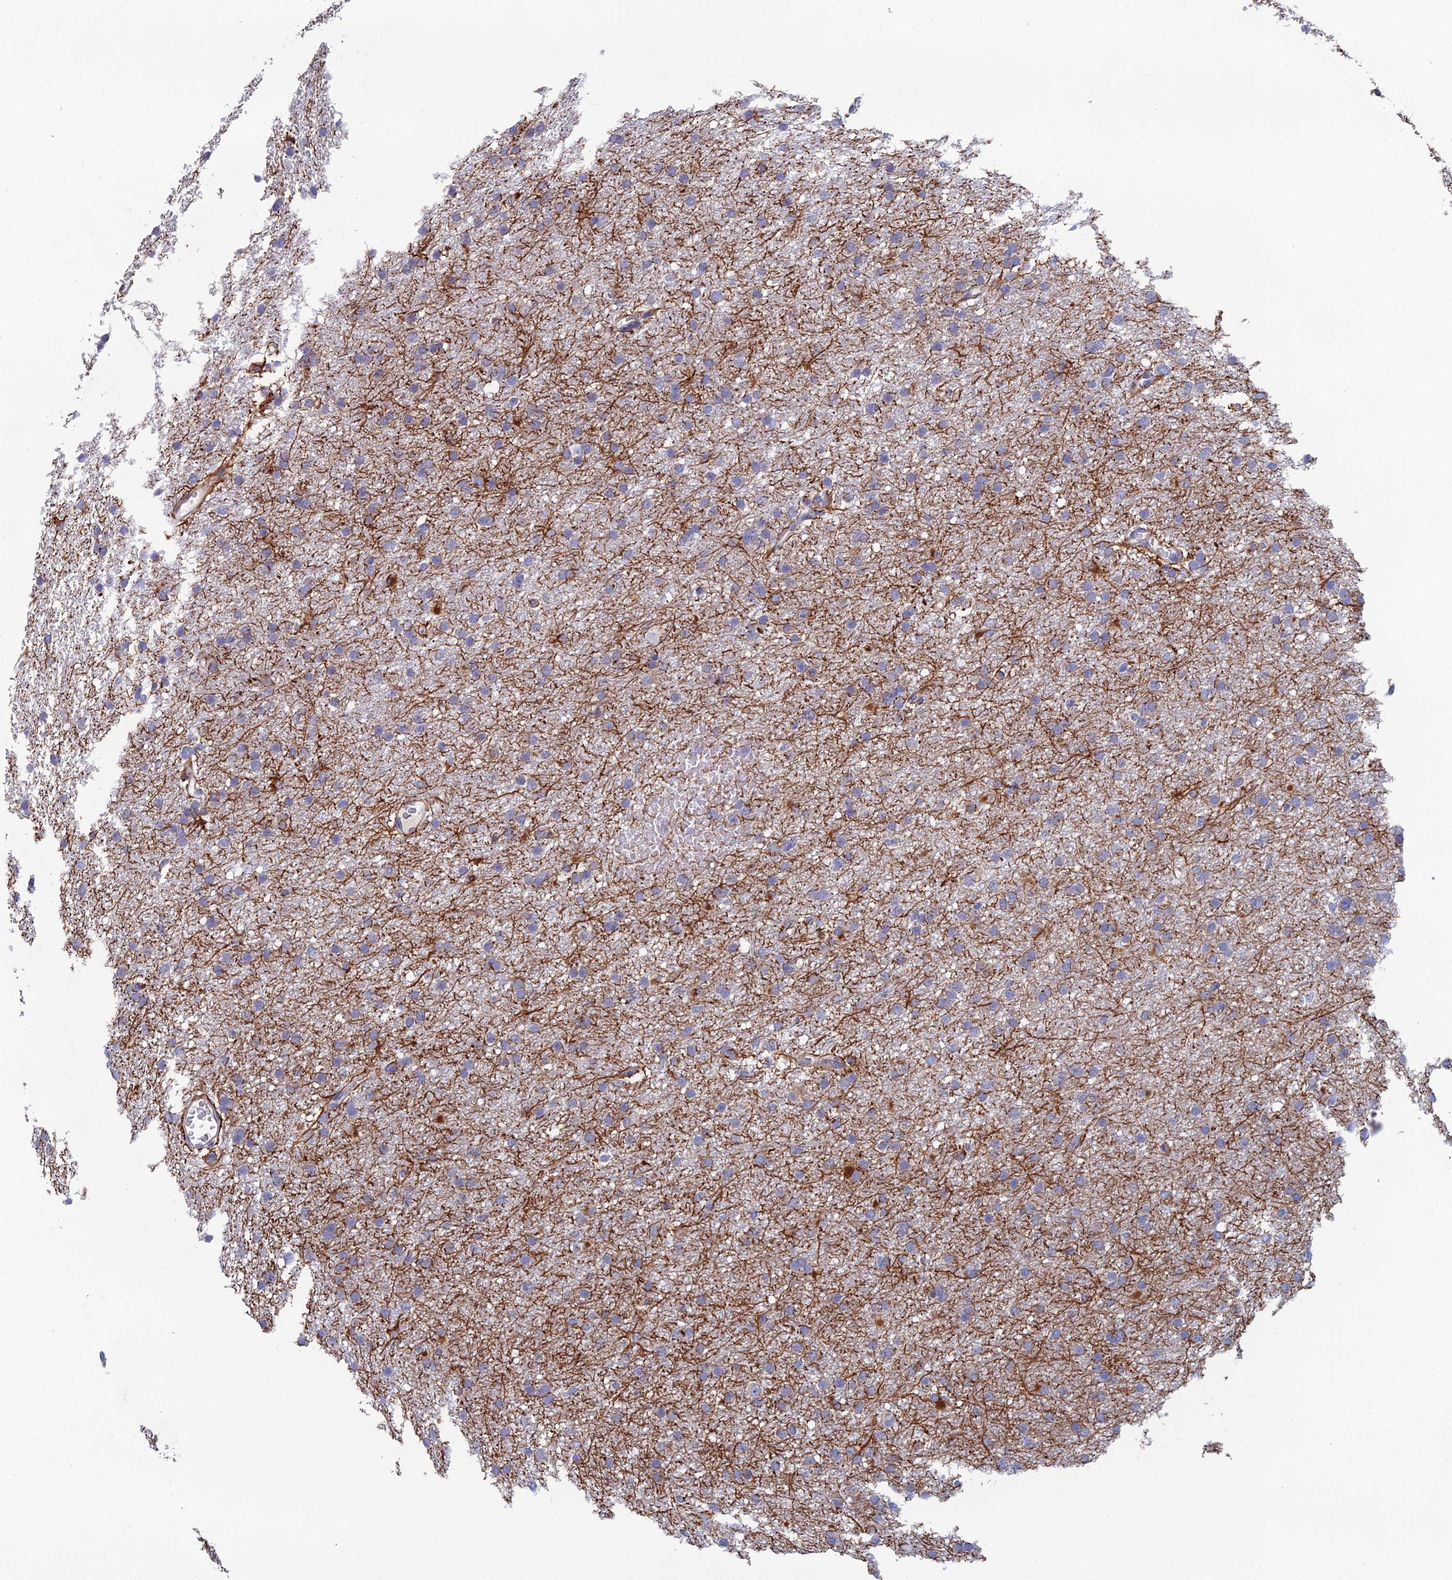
{"staining": {"intensity": "negative", "quantity": "none", "location": "none"}, "tissue": "glioma", "cell_type": "Tumor cells", "image_type": "cancer", "snomed": [{"axis": "morphology", "description": "Glioma, malignant, High grade"}, {"axis": "topography", "description": "Cerebral cortex"}], "caption": "This is an immunohistochemistry (IHC) histopathology image of human malignant high-grade glioma. There is no staining in tumor cells.", "gene": "USP37", "patient": {"sex": "female", "age": 36}}